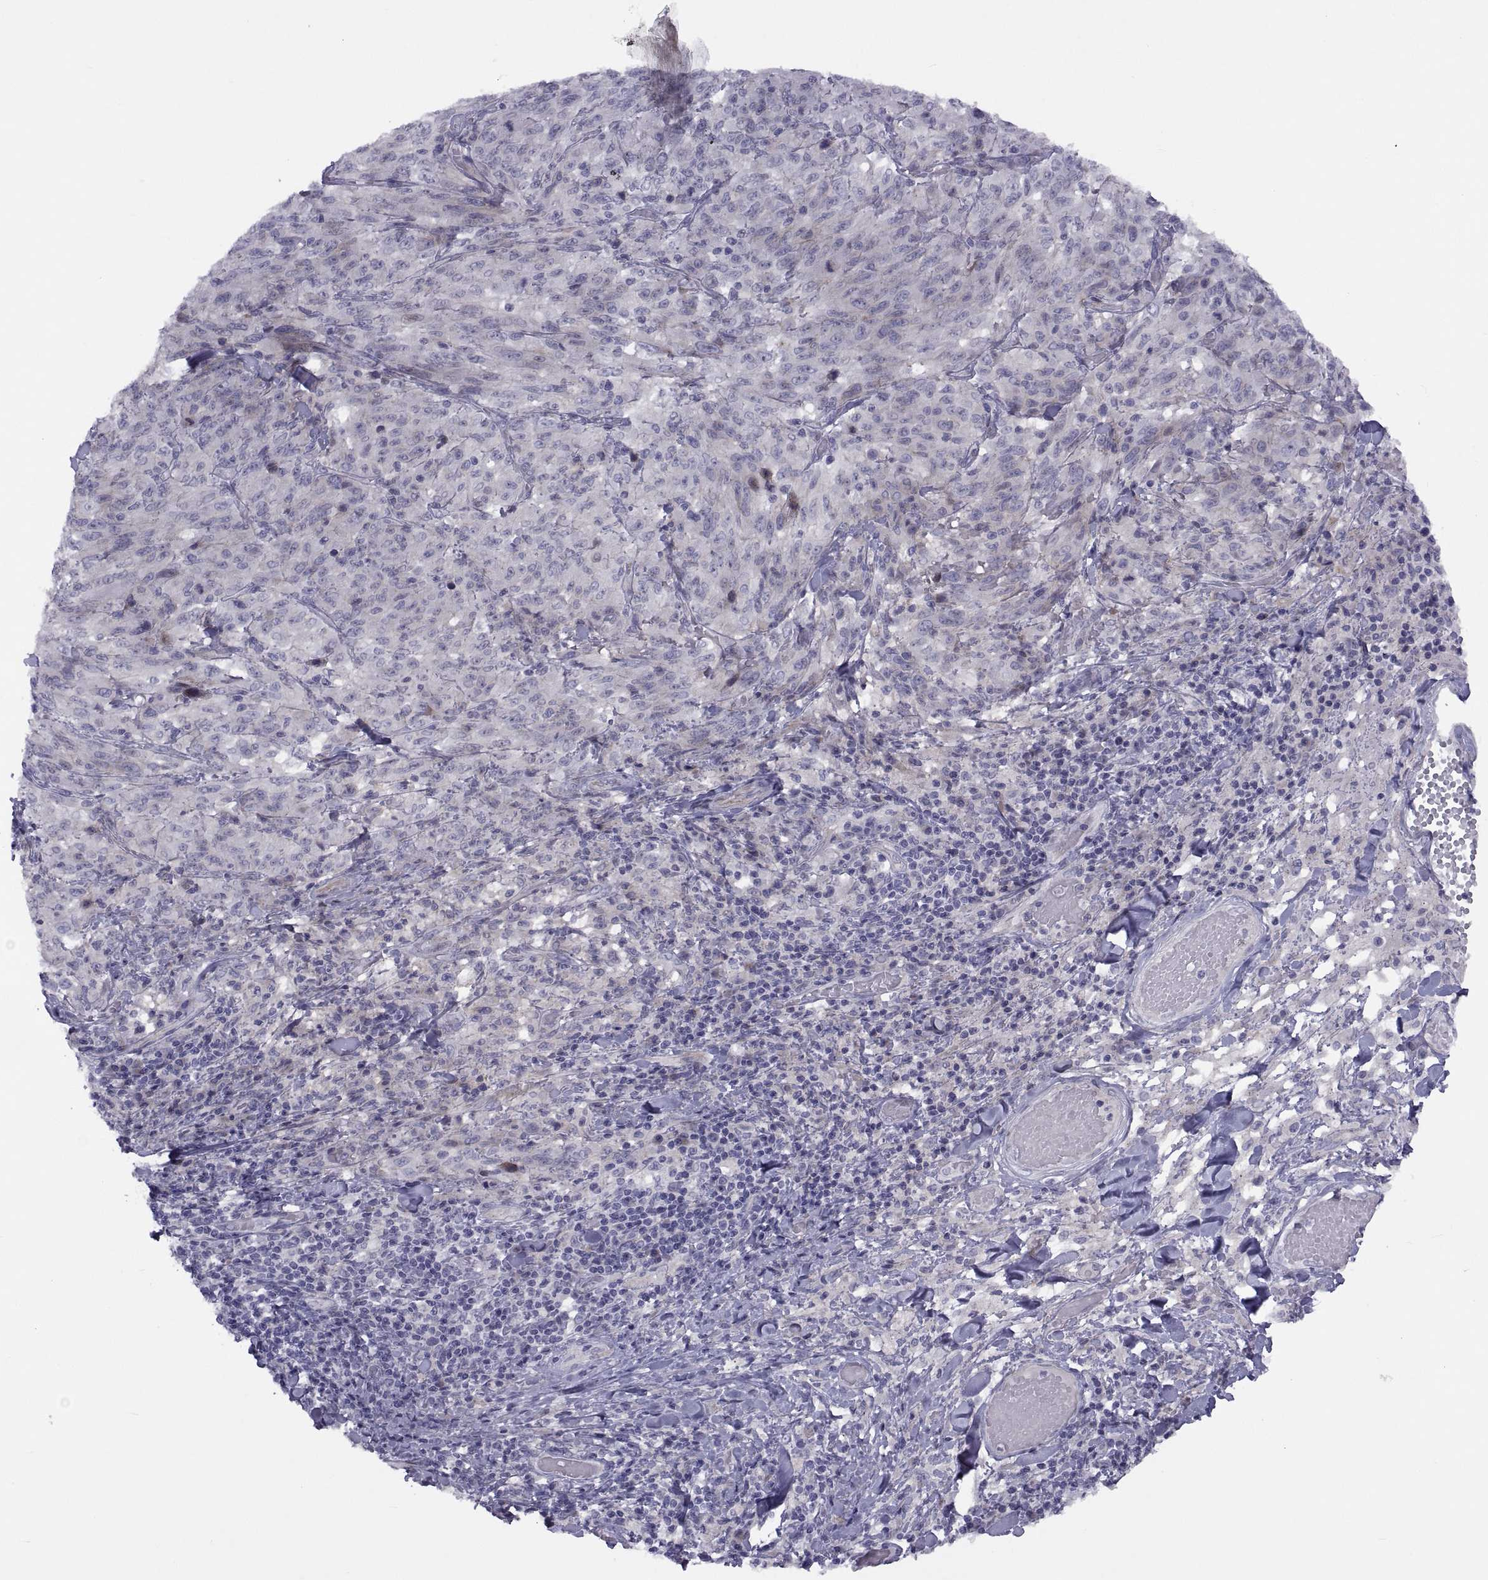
{"staining": {"intensity": "negative", "quantity": "none", "location": "none"}, "tissue": "melanoma", "cell_type": "Tumor cells", "image_type": "cancer", "snomed": [{"axis": "morphology", "description": "Malignant melanoma, NOS"}, {"axis": "topography", "description": "Skin"}], "caption": "The image exhibits no staining of tumor cells in malignant melanoma. (DAB immunohistochemistry with hematoxylin counter stain).", "gene": "TMEM158", "patient": {"sex": "female", "age": 91}}